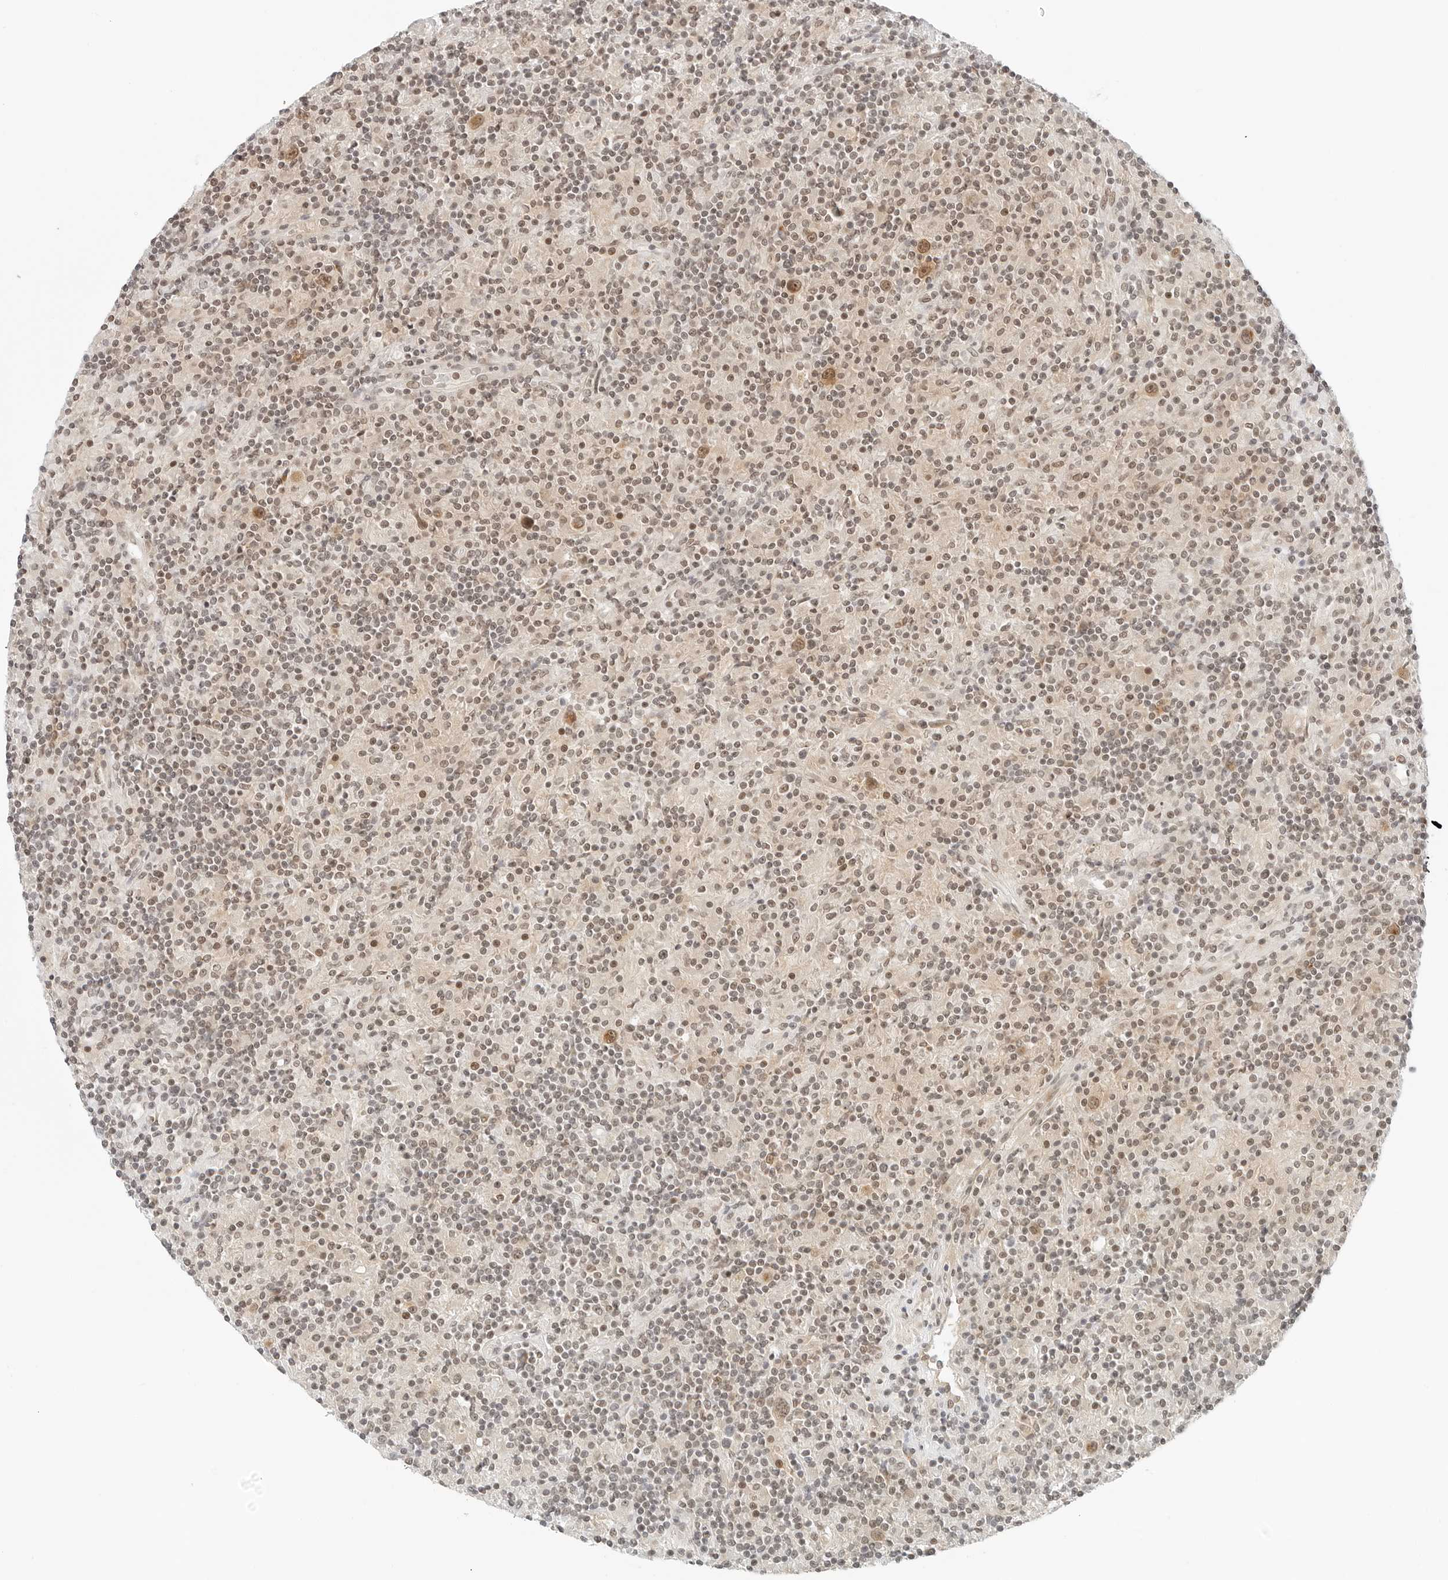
{"staining": {"intensity": "moderate", "quantity": ">75%", "location": "cytoplasmic/membranous,nuclear"}, "tissue": "lymphoma", "cell_type": "Tumor cells", "image_type": "cancer", "snomed": [{"axis": "morphology", "description": "Hodgkin's disease, NOS"}, {"axis": "topography", "description": "Lymph node"}], "caption": "Hodgkin's disease tissue displays moderate cytoplasmic/membranous and nuclear staining in approximately >75% of tumor cells", "gene": "NEO1", "patient": {"sex": "male", "age": 70}}